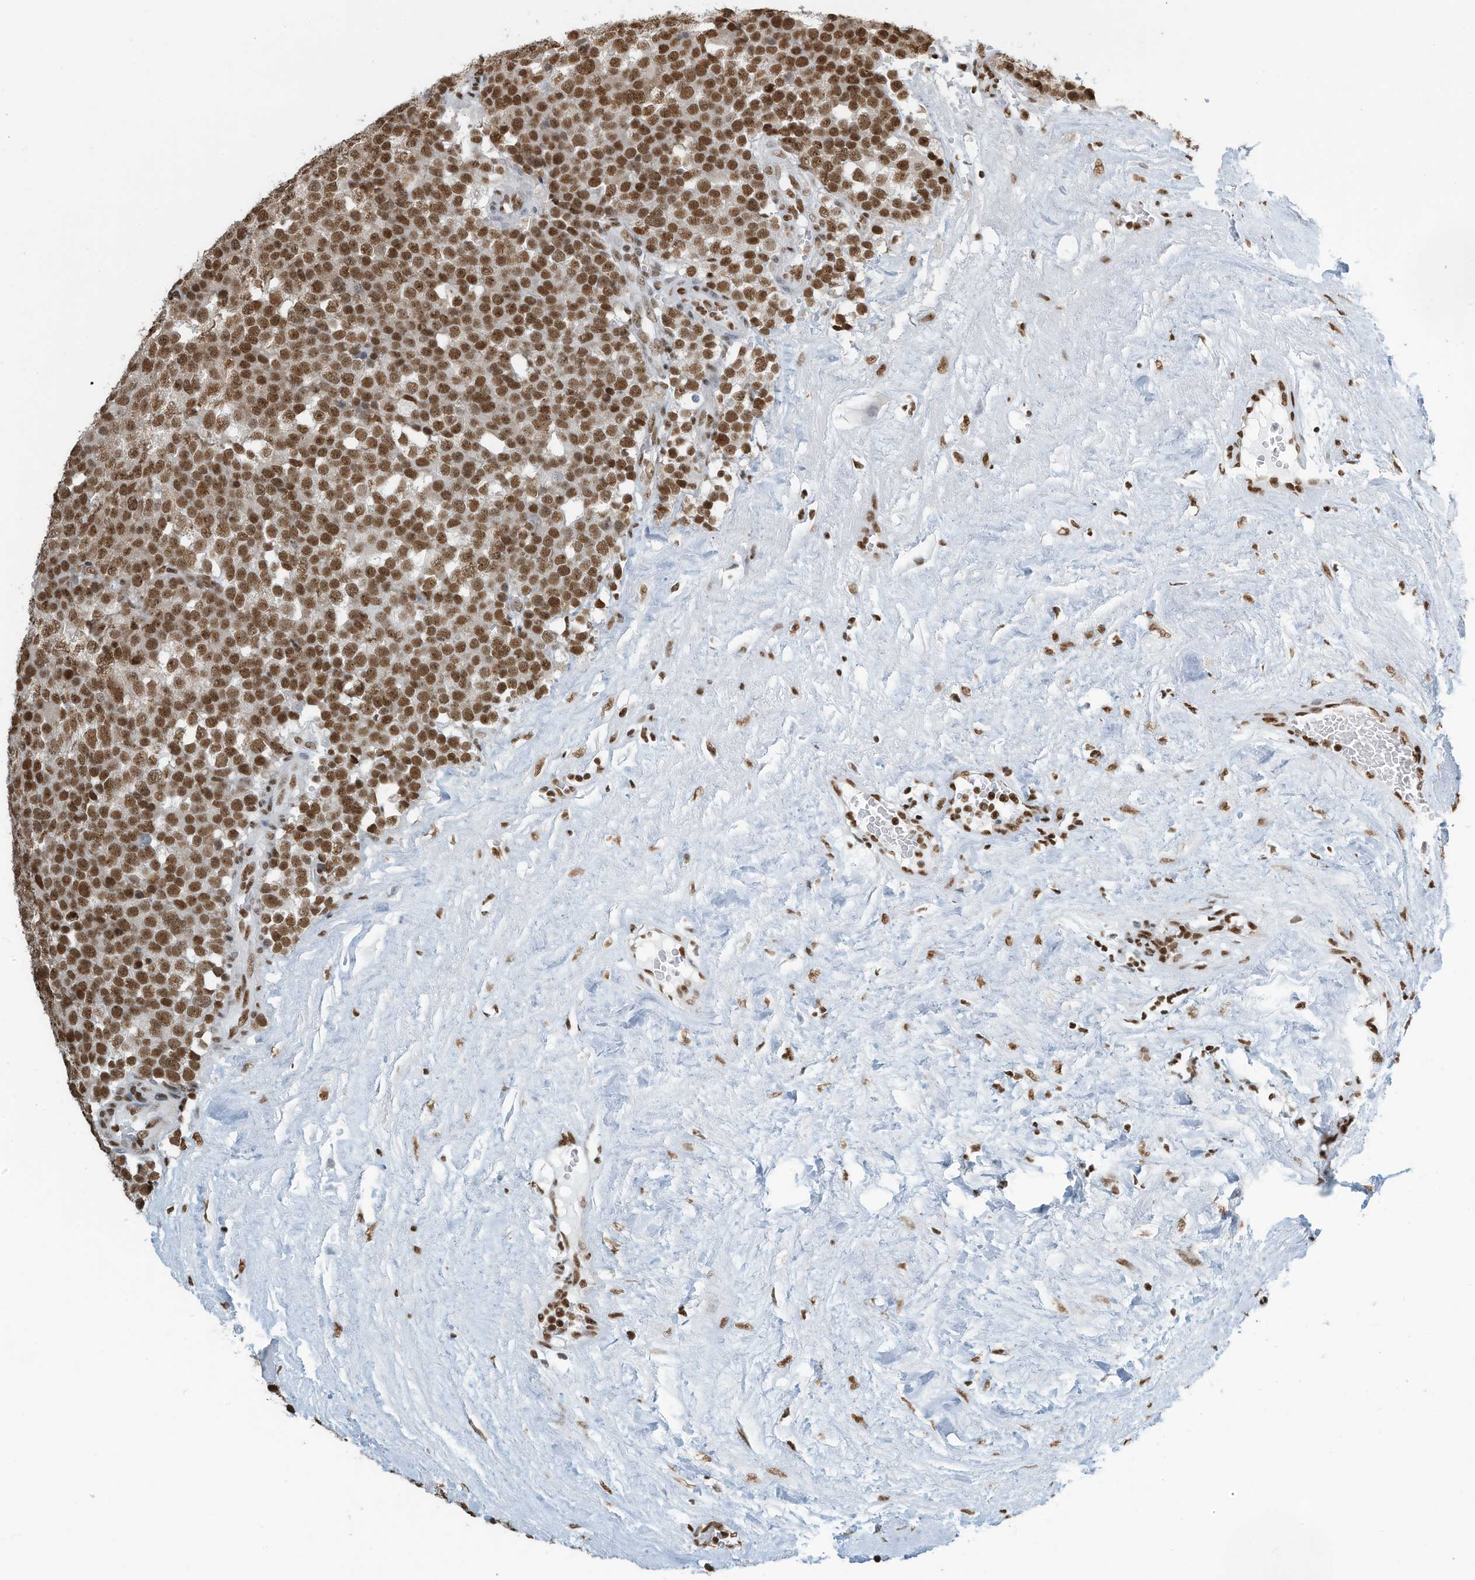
{"staining": {"intensity": "moderate", "quantity": "25%-75%", "location": "nuclear"}, "tissue": "testis cancer", "cell_type": "Tumor cells", "image_type": "cancer", "snomed": [{"axis": "morphology", "description": "Seminoma, NOS"}, {"axis": "topography", "description": "Testis"}], "caption": "The micrograph shows immunohistochemical staining of seminoma (testis). There is moderate nuclear expression is identified in about 25%-75% of tumor cells. Nuclei are stained in blue.", "gene": "SARNP", "patient": {"sex": "male", "age": 71}}